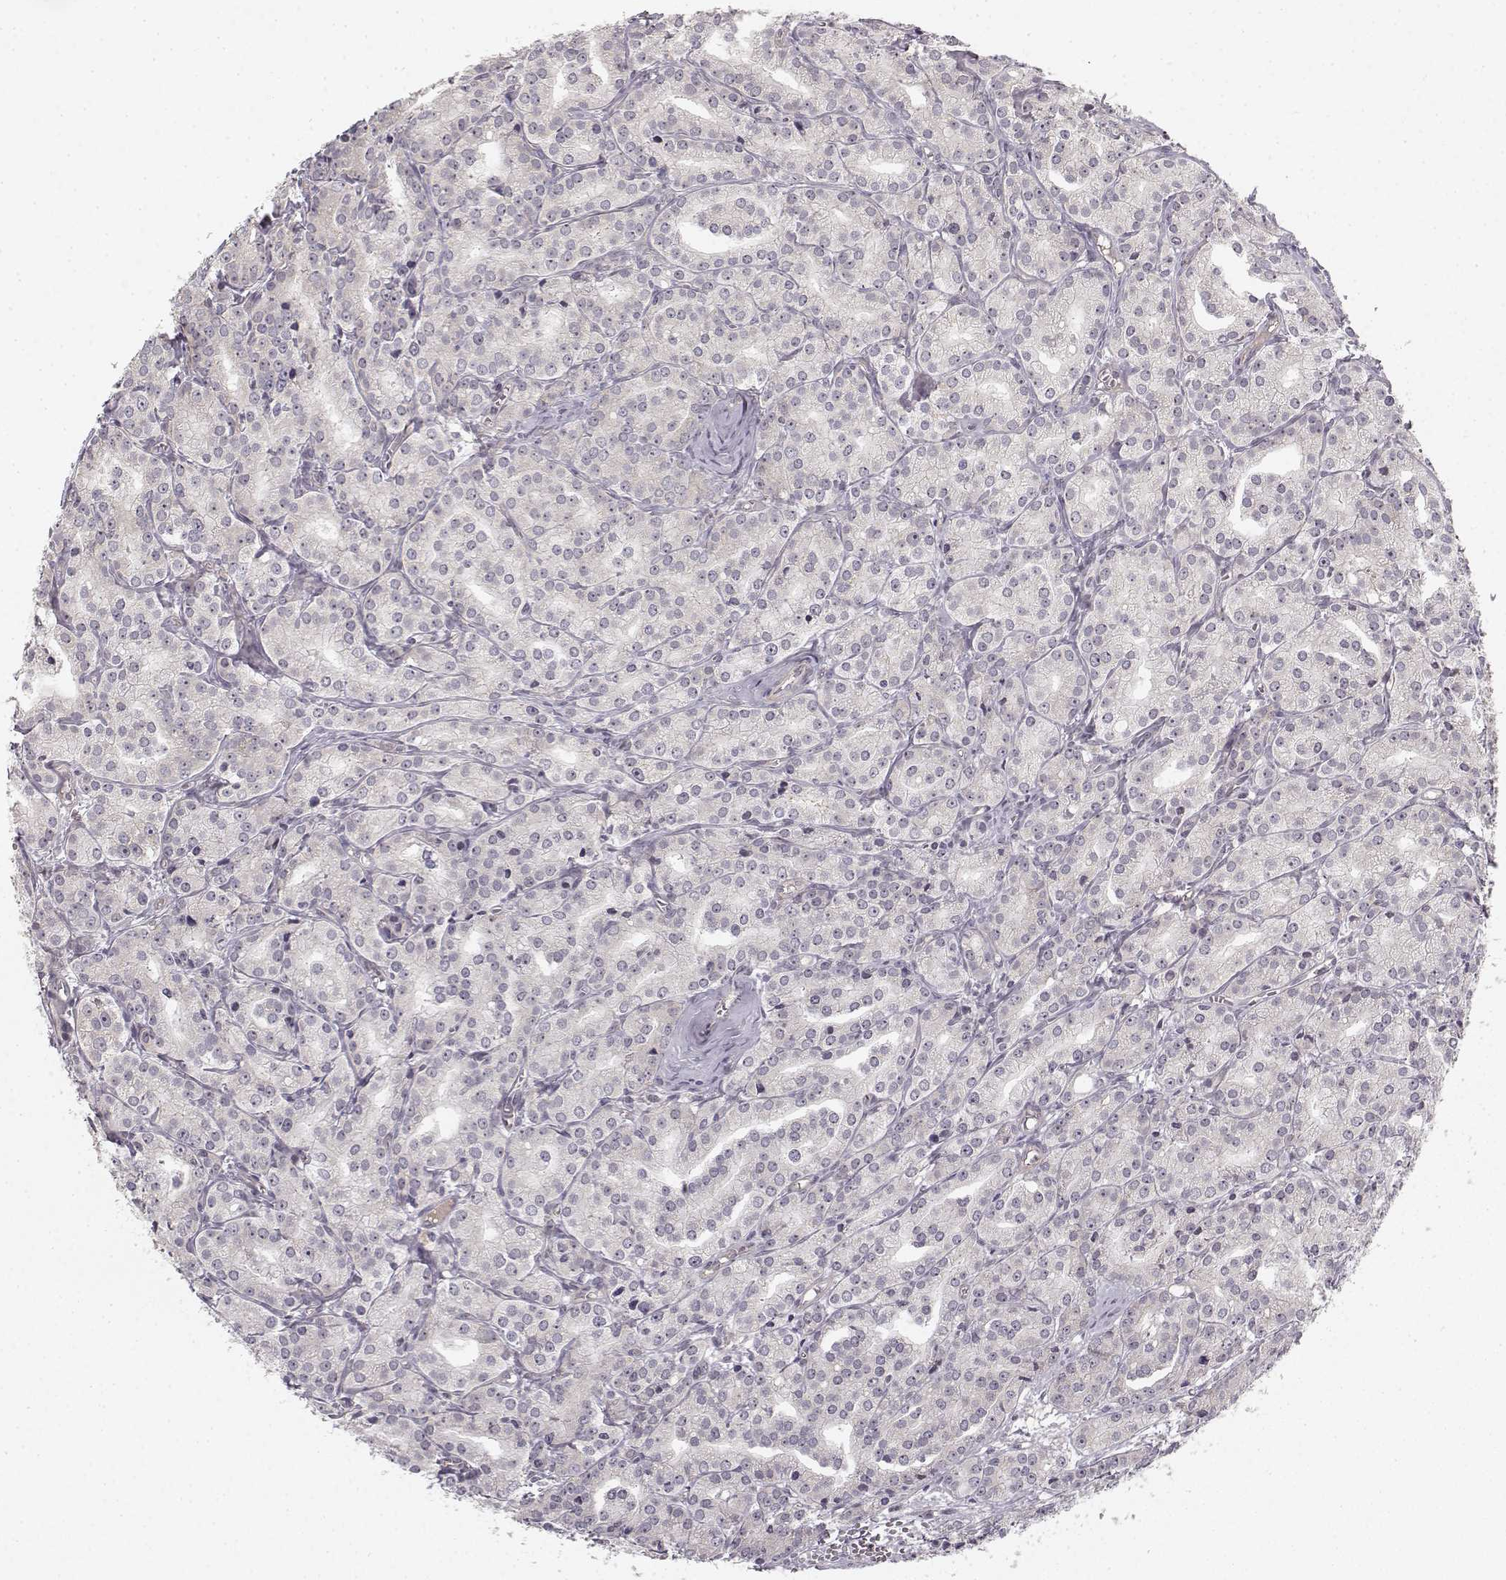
{"staining": {"intensity": "negative", "quantity": "none", "location": "none"}, "tissue": "prostate cancer", "cell_type": "Tumor cells", "image_type": "cancer", "snomed": [{"axis": "morphology", "description": "Adenocarcinoma, Medium grade"}, {"axis": "topography", "description": "Prostate"}], "caption": "Immunohistochemistry of human prostate cancer displays no expression in tumor cells.", "gene": "MED12L", "patient": {"sex": "male", "age": 74}}